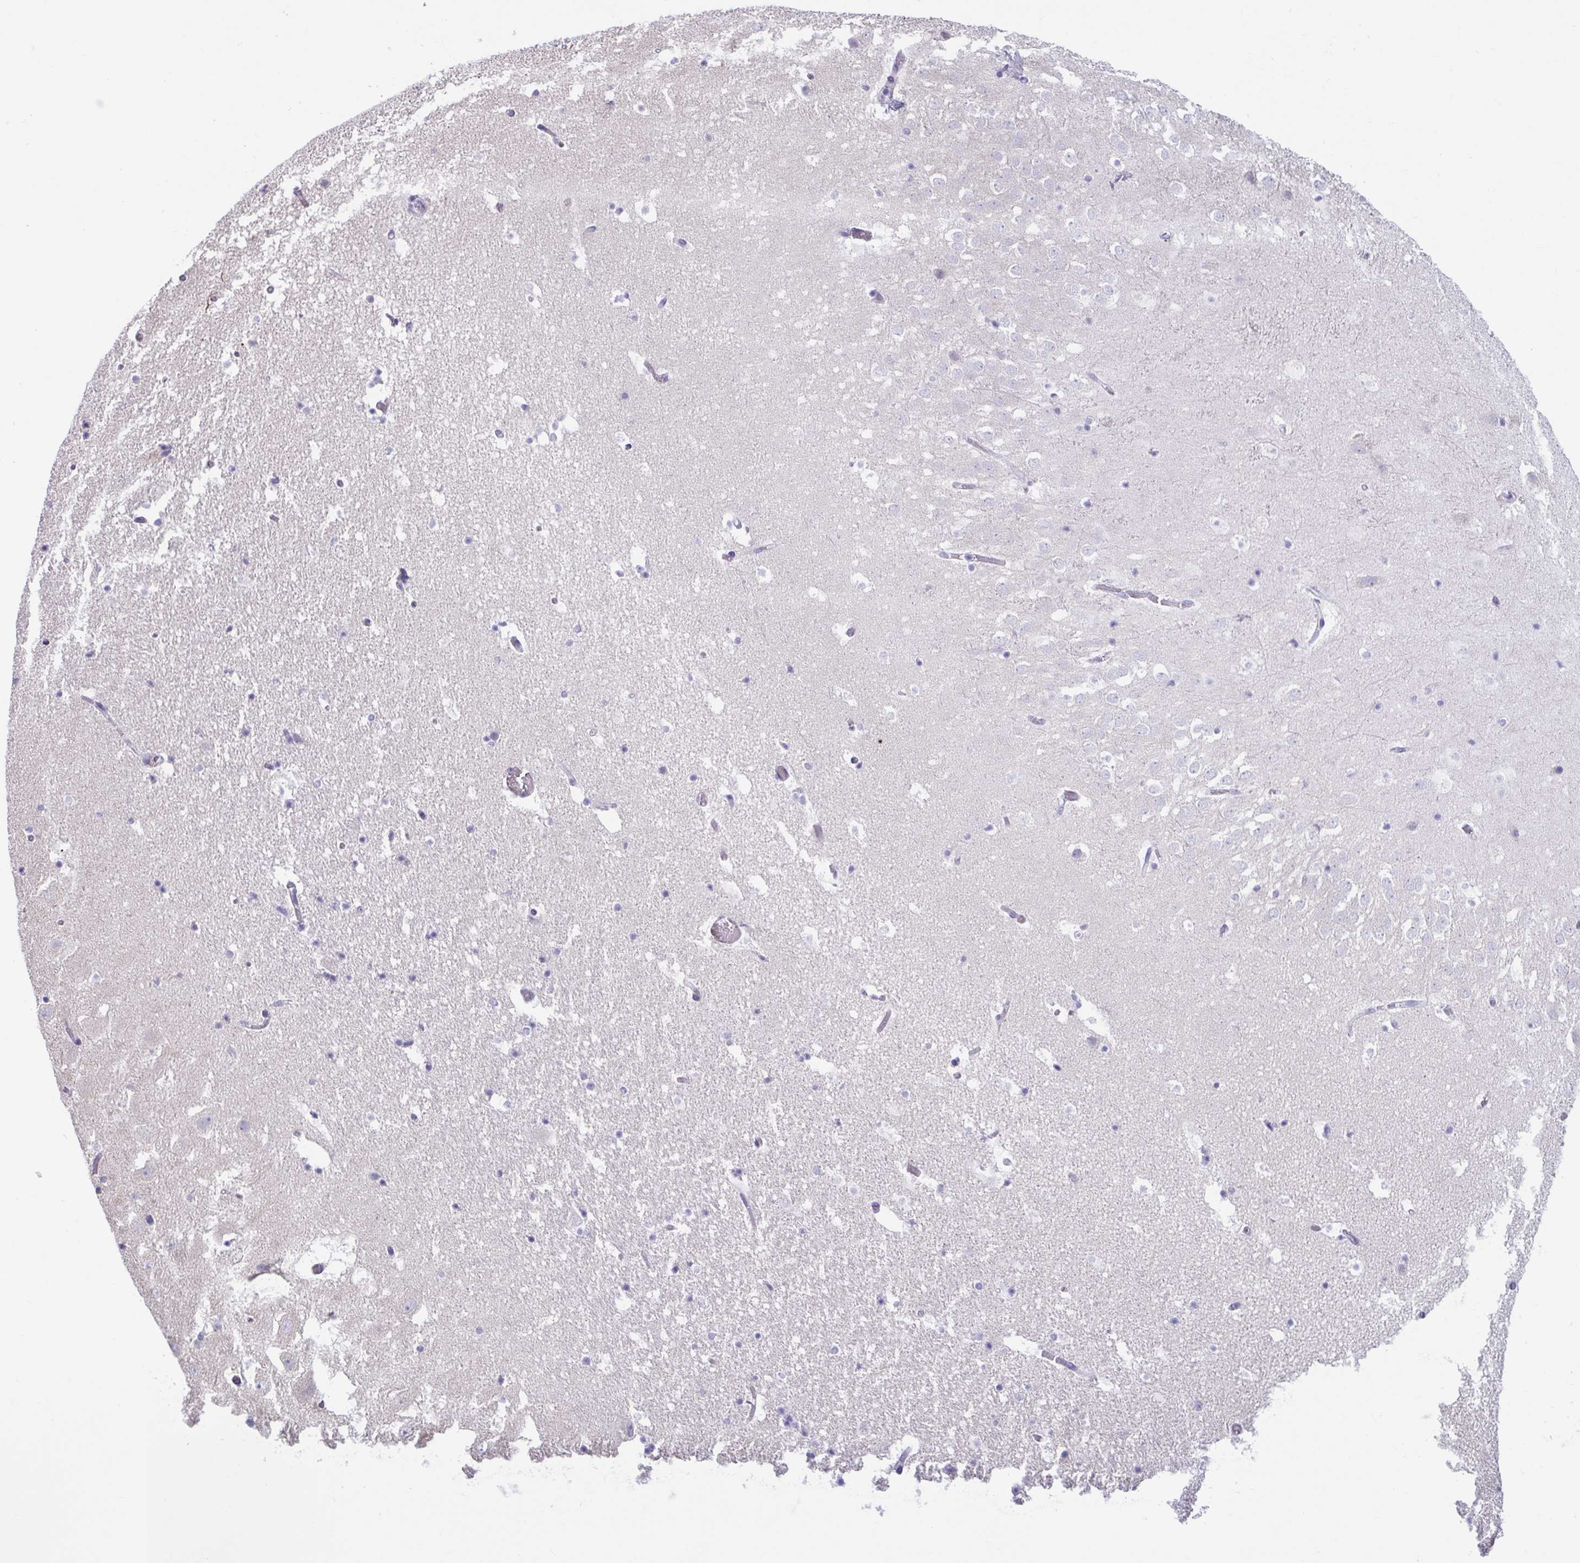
{"staining": {"intensity": "negative", "quantity": "none", "location": "none"}, "tissue": "hippocampus", "cell_type": "Glial cells", "image_type": "normal", "snomed": [{"axis": "morphology", "description": "Normal tissue, NOS"}, {"axis": "topography", "description": "Hippocampus"}], "caption": "Immunohistochemistry (IHC) histopathology image of benign hippocampus stained for a protein (brown), which demonstrates no positivity in glial cells. (DAB IHC visualized using brightfield microscopy, high magnification).", "gene": "TTC30A", "patient": {"sex": "female", "age": 42}}